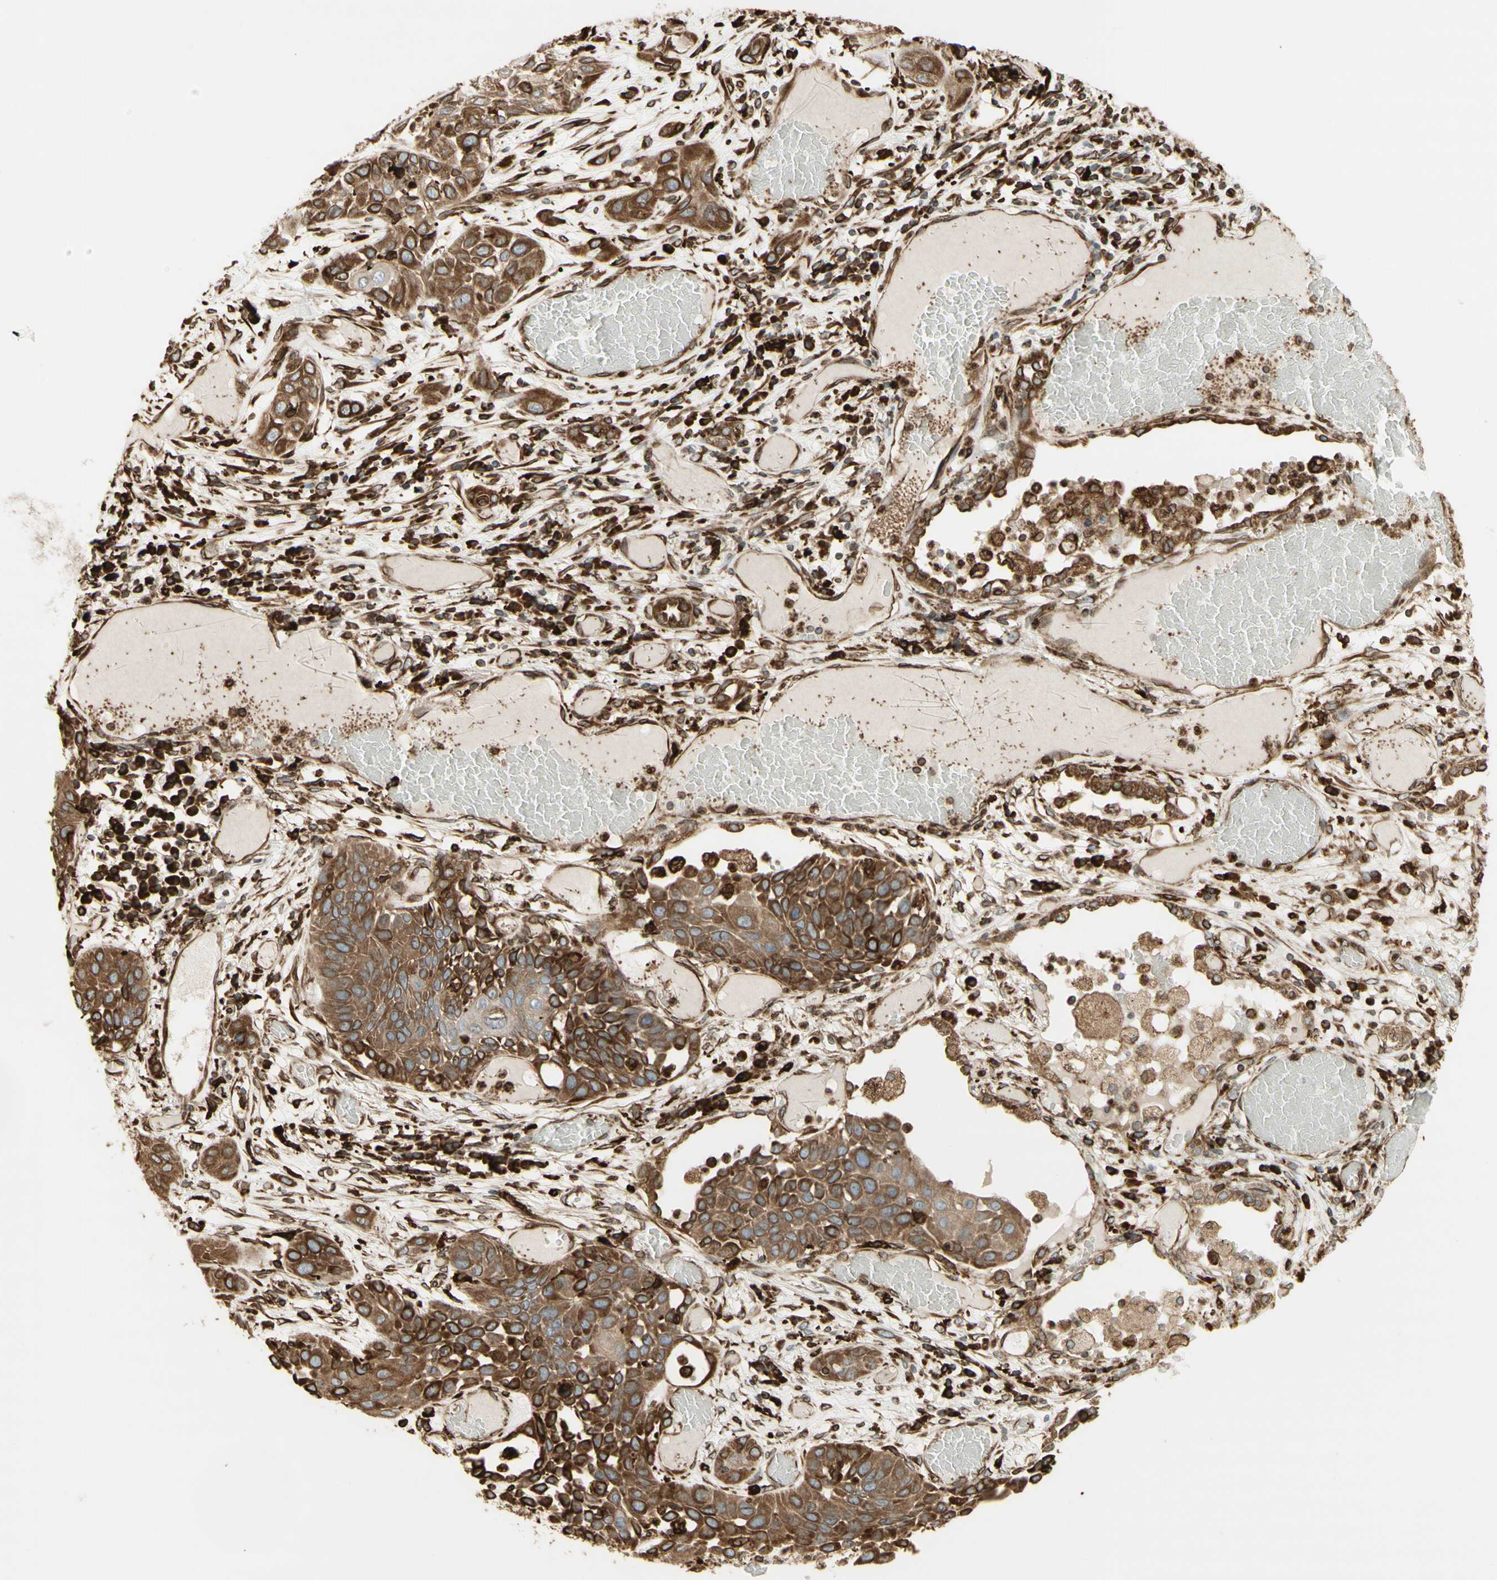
{"staining": {"intensity": "moderate", "quantity": ">75%", "location": "cytoplasmic/membranous"}, "tissue": "lung cancer", "cell_type": "Tumor cells", "image_type": "cancer", "snomed": [{"axis": "morphology", "description": "Squamous cell carcinoma, NOS"}, {"axis": "topography", "description": "Lung"}], "caption": "Immunohistochemical staining of lung cancer (squamous cell carcinoma) displays moderate cytoplasmic/membranous protein positivity in about >75% of tumor cells.", "gene": "CANX", "patient": {"sex": "male", "age": 71}}